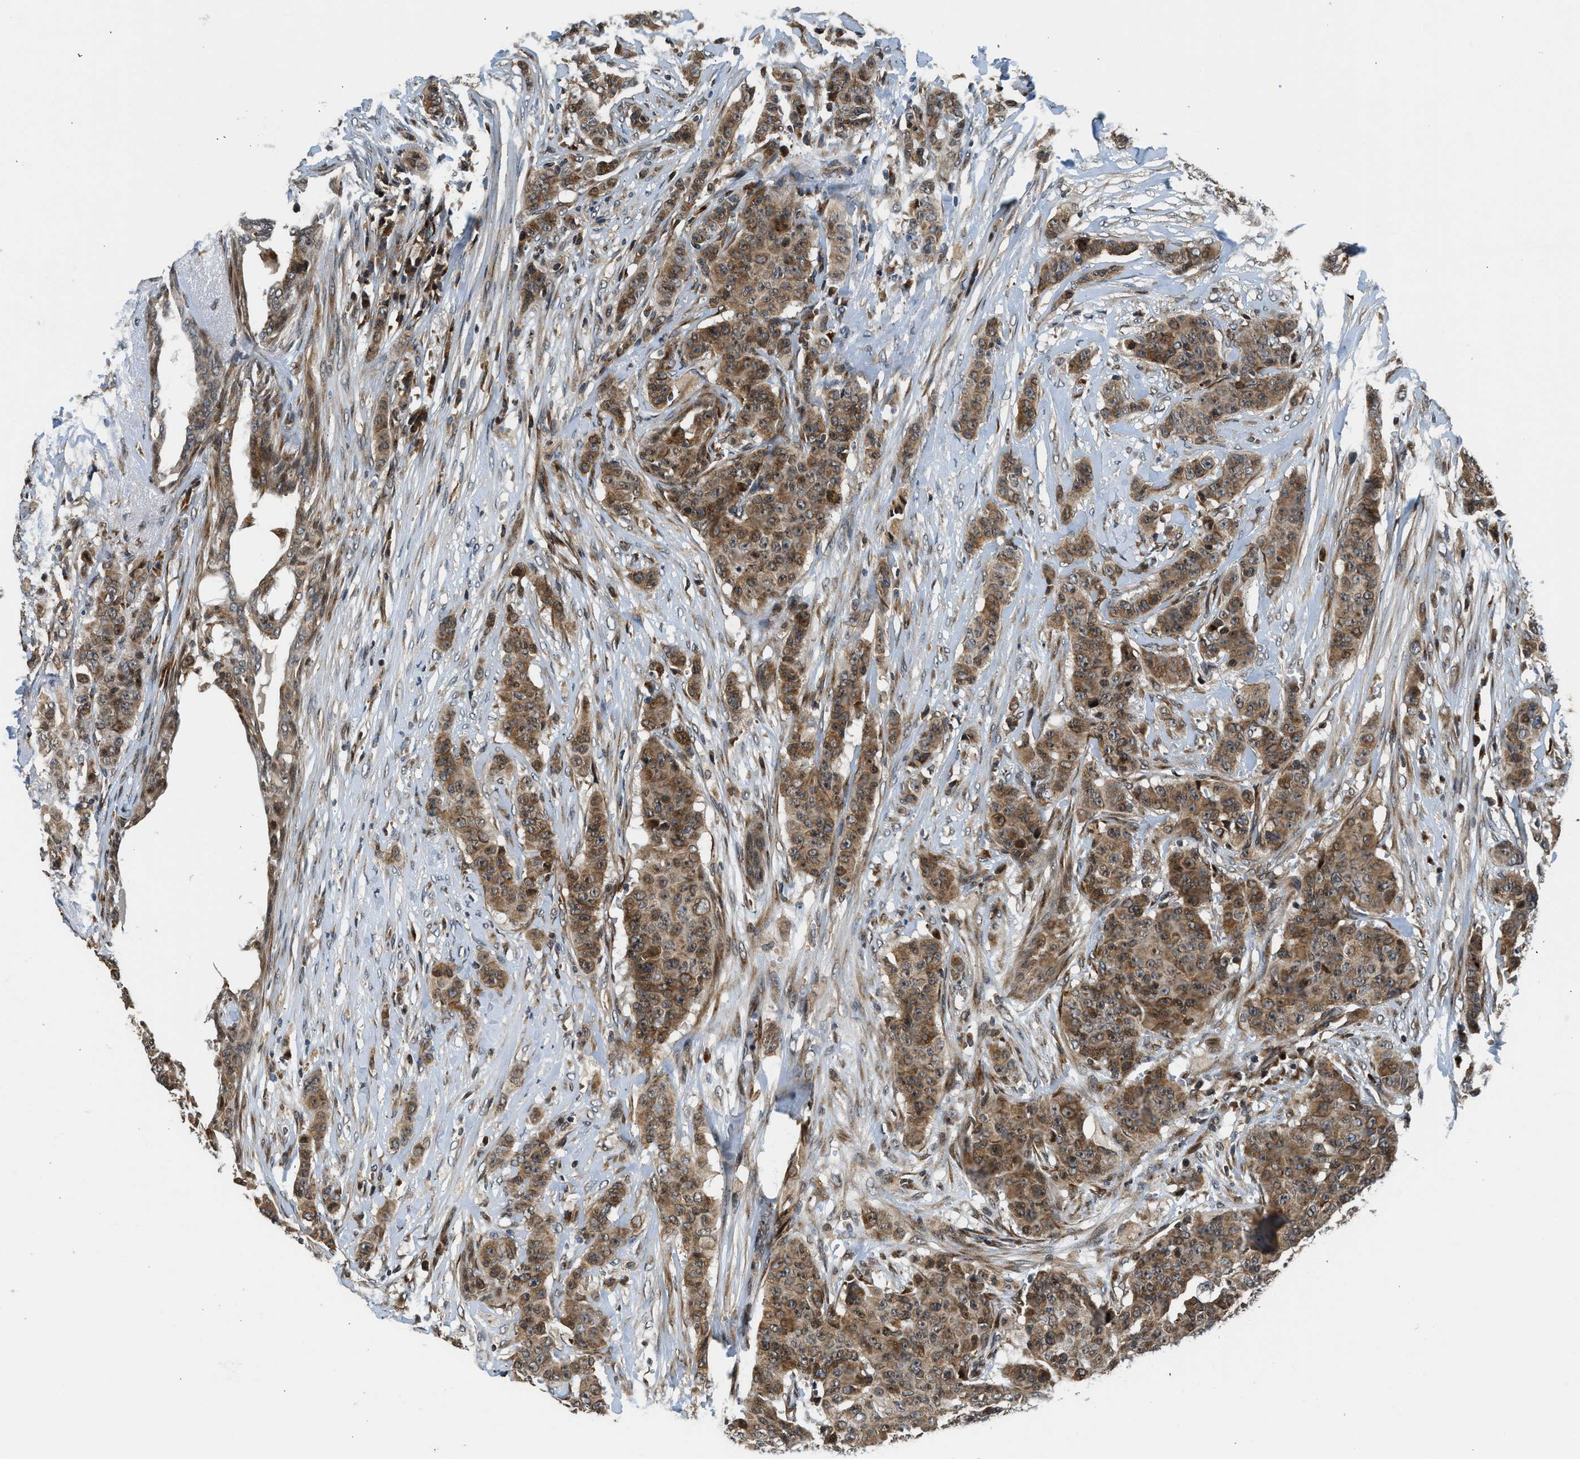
{"staining": {"intensity": "moderate", "quantity": ">75%", "location": "cytoplasmic/membranous"}, "tissue": "breast cancer", "cell_type": "Tumor cells", "image_type": "cancer", "snomed": [{"axis": "morphology", "description": "Normal tissue, NOS"}, {"axis": "morphology", "description": "Duct carcinoma"}, {"axis": "topography", "description": "Breast"}], "caption": "A micrograph of human breast cancer stained for a protein reveals moderate cytoplasmic/membranous brown staining in tumor cells.", "gene": "RETREG3", "patient": {"sex": "female", "age": 40}}